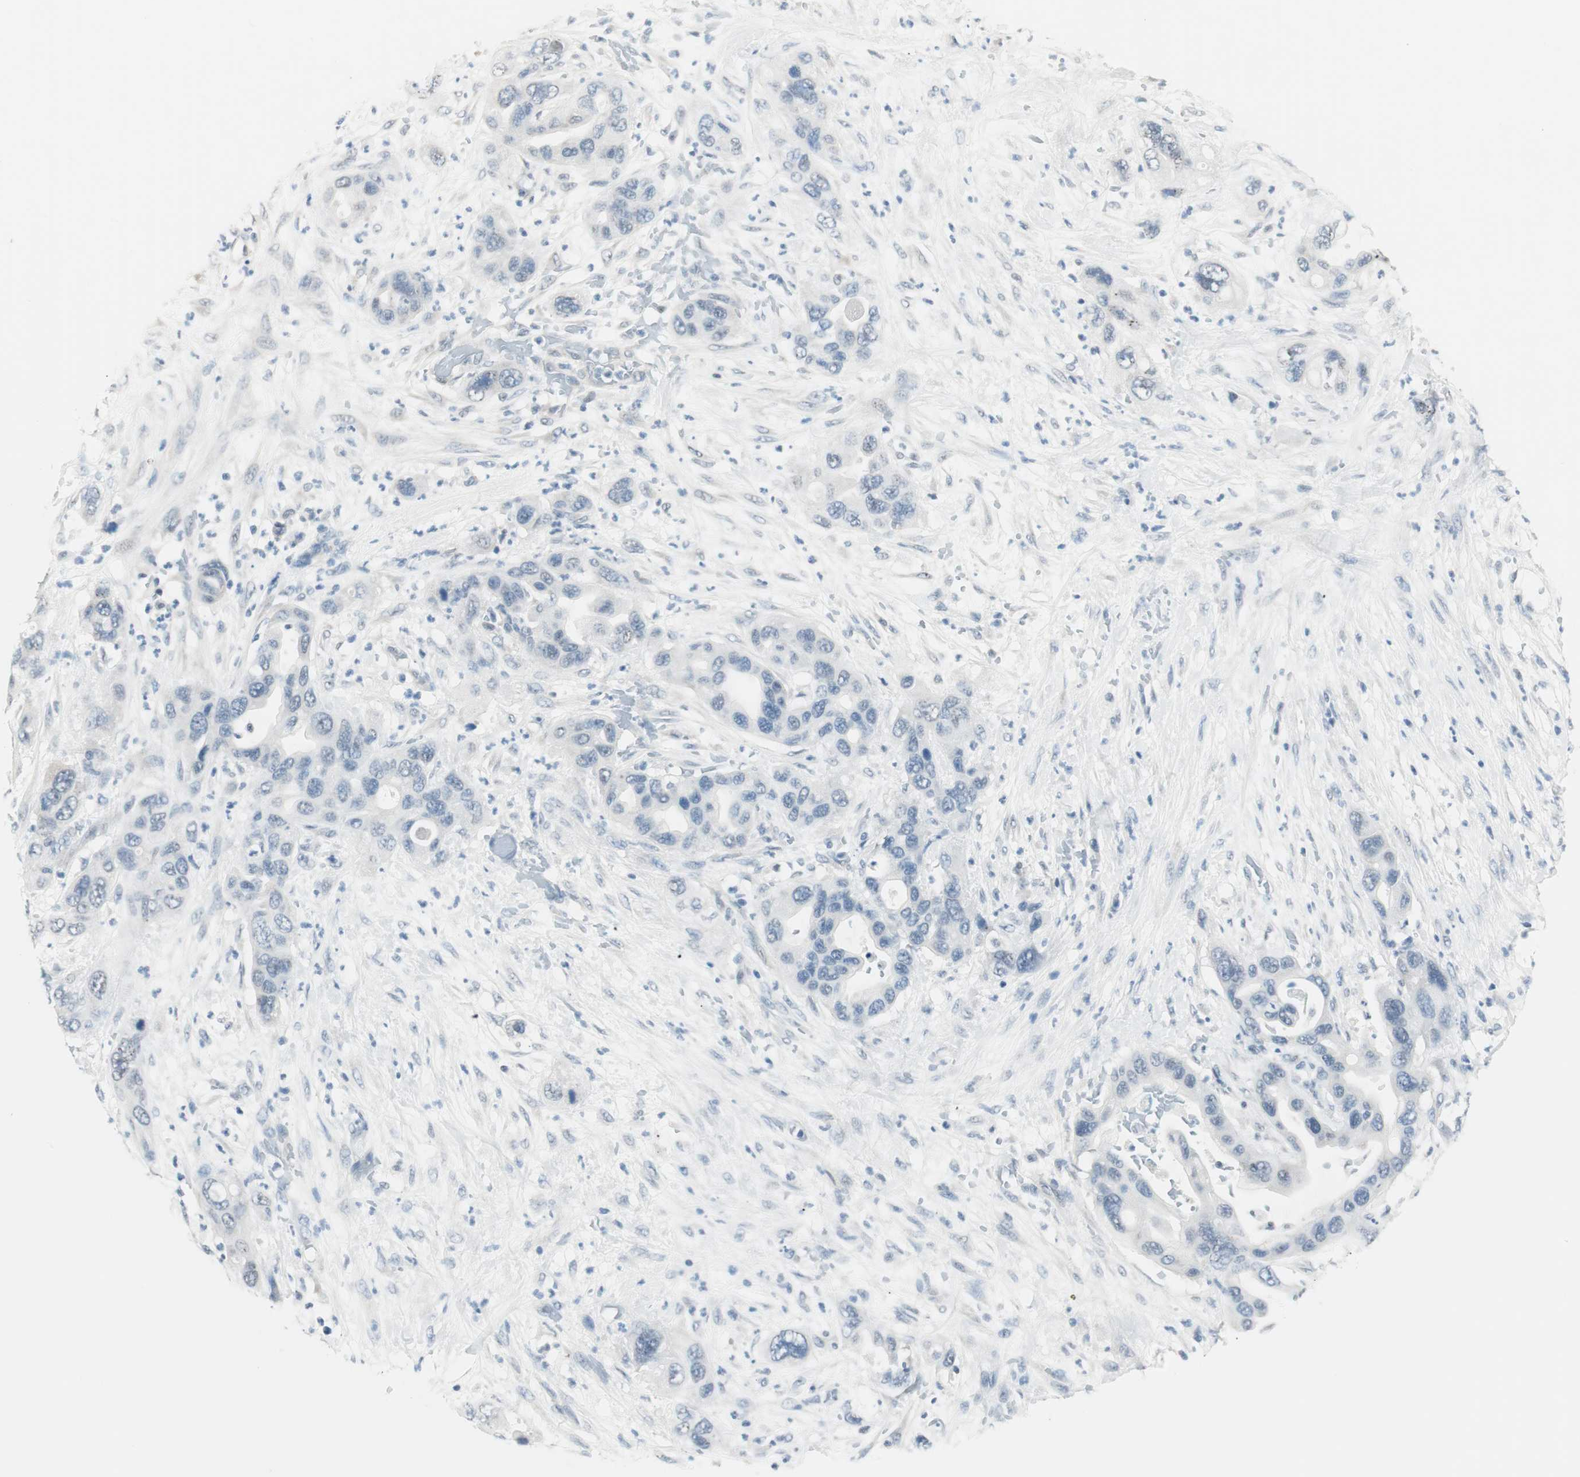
{"staining": {"intensity": "negative", "quantity": "none", "location": "none"}, "tissue": "pancreatic cancer", "cell_type": "Tumor cells", "image_type": "cancer", "snomed": [{"axis": "morphology", "description": "Adenocarcinoma, NOS"}, {"axis": "topography", "description": "Pancreas"}], "caption": "Tumor cells are negative for protein expression in human adenocarcinoma (pancreatic).", "gene": "HOXB13", "patient": {"sex": "female", "age": 71}}